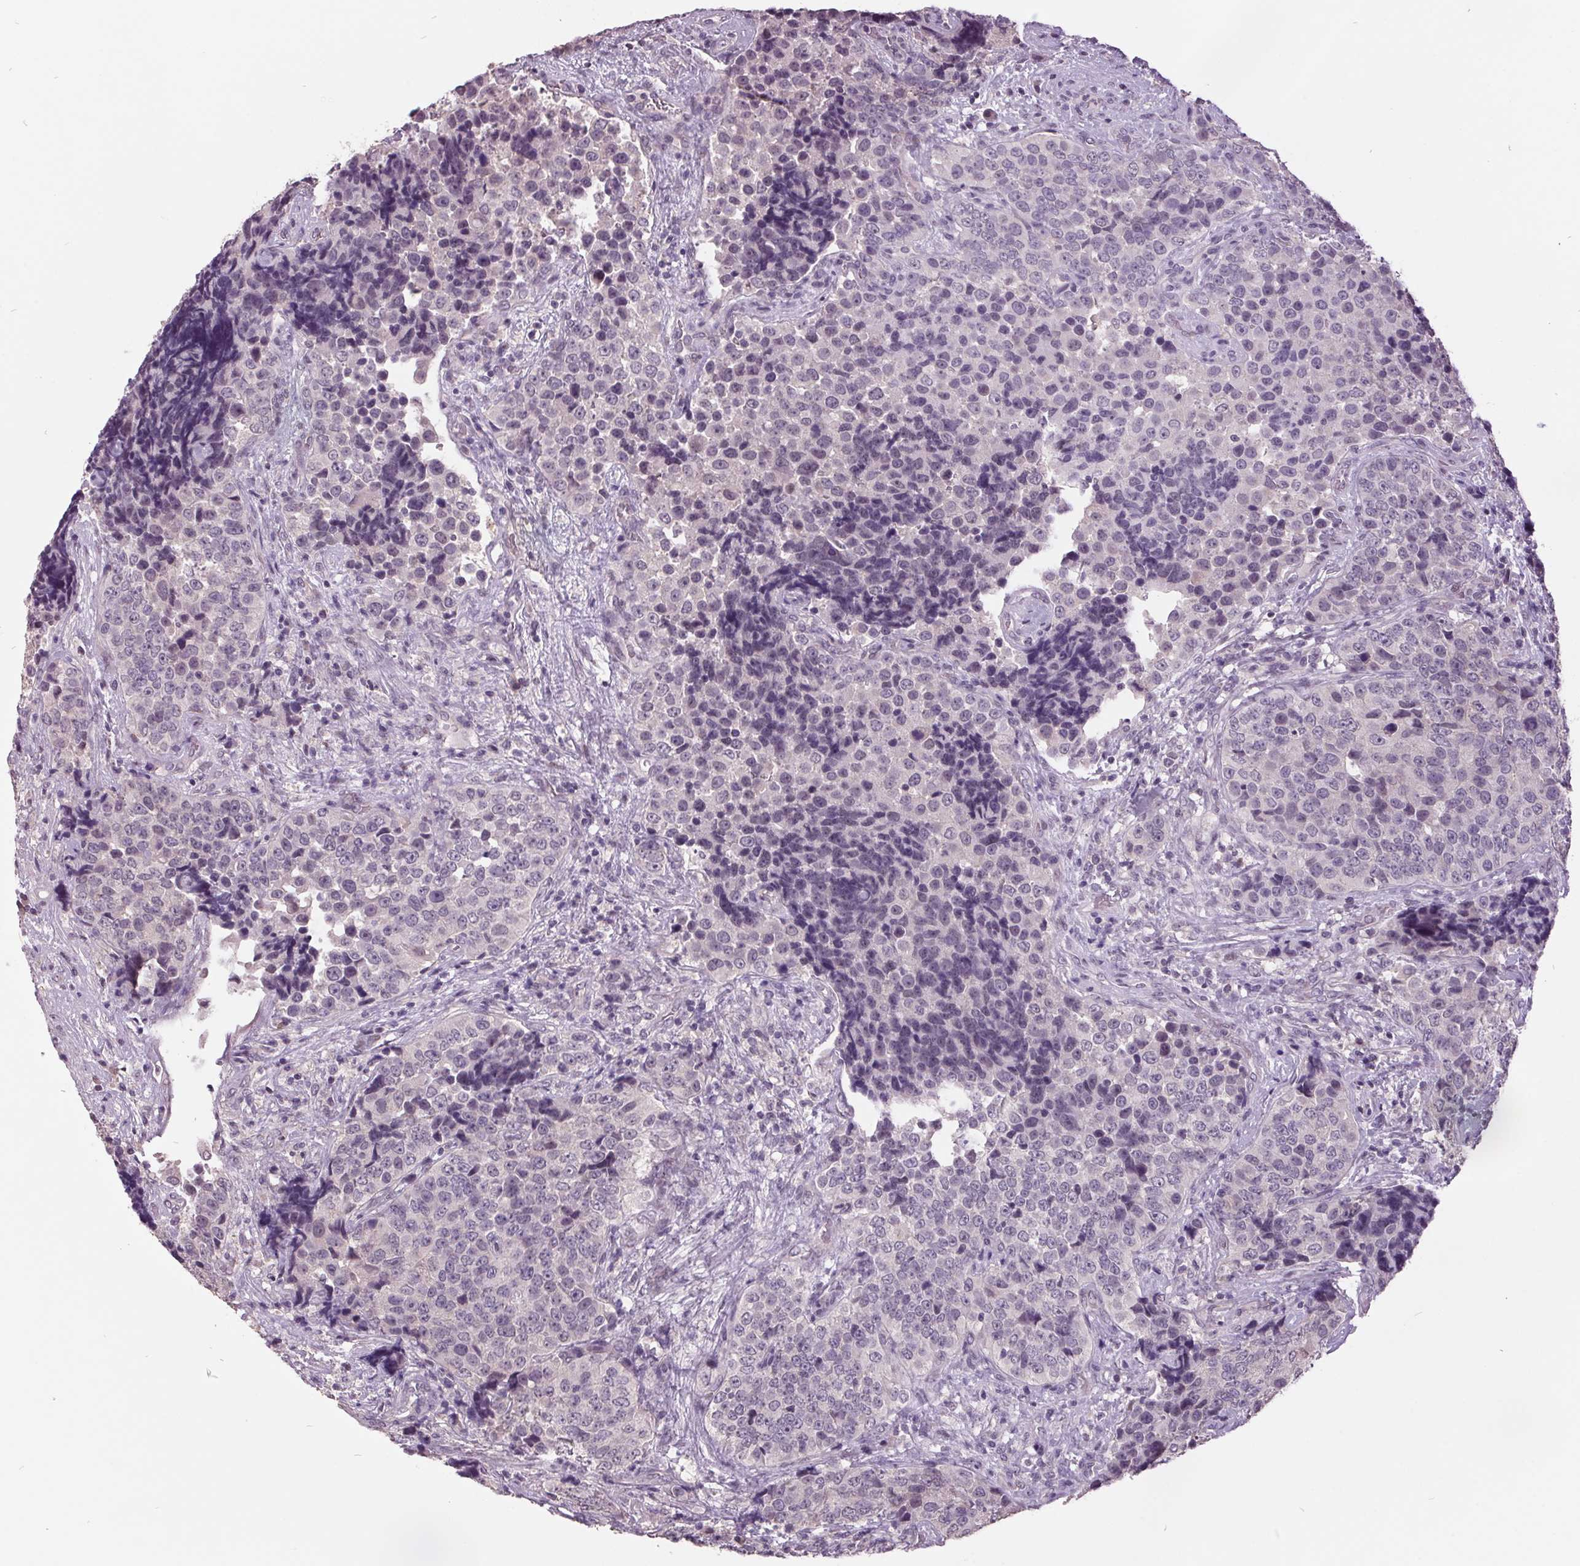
{"staining": {"intensity": "negative", "quantity": "none", "location": "none"}, "tissue": "urothelial cancer", "cell_type": "Tumor cells", "image_type": "cancer", "snomed": [{"axis": "morphology", "description": "Urothelial carcinoma, NOS"}, {"axis": "topography", "description": "Urinary bladder"}], "caption": "This is a histopathology image of immunohistochemistry staining of urothelial cancer, which shows no expression in tumor cells.", "gene": "C2orf16", "patient": {"sex": "male", "age": 52}}